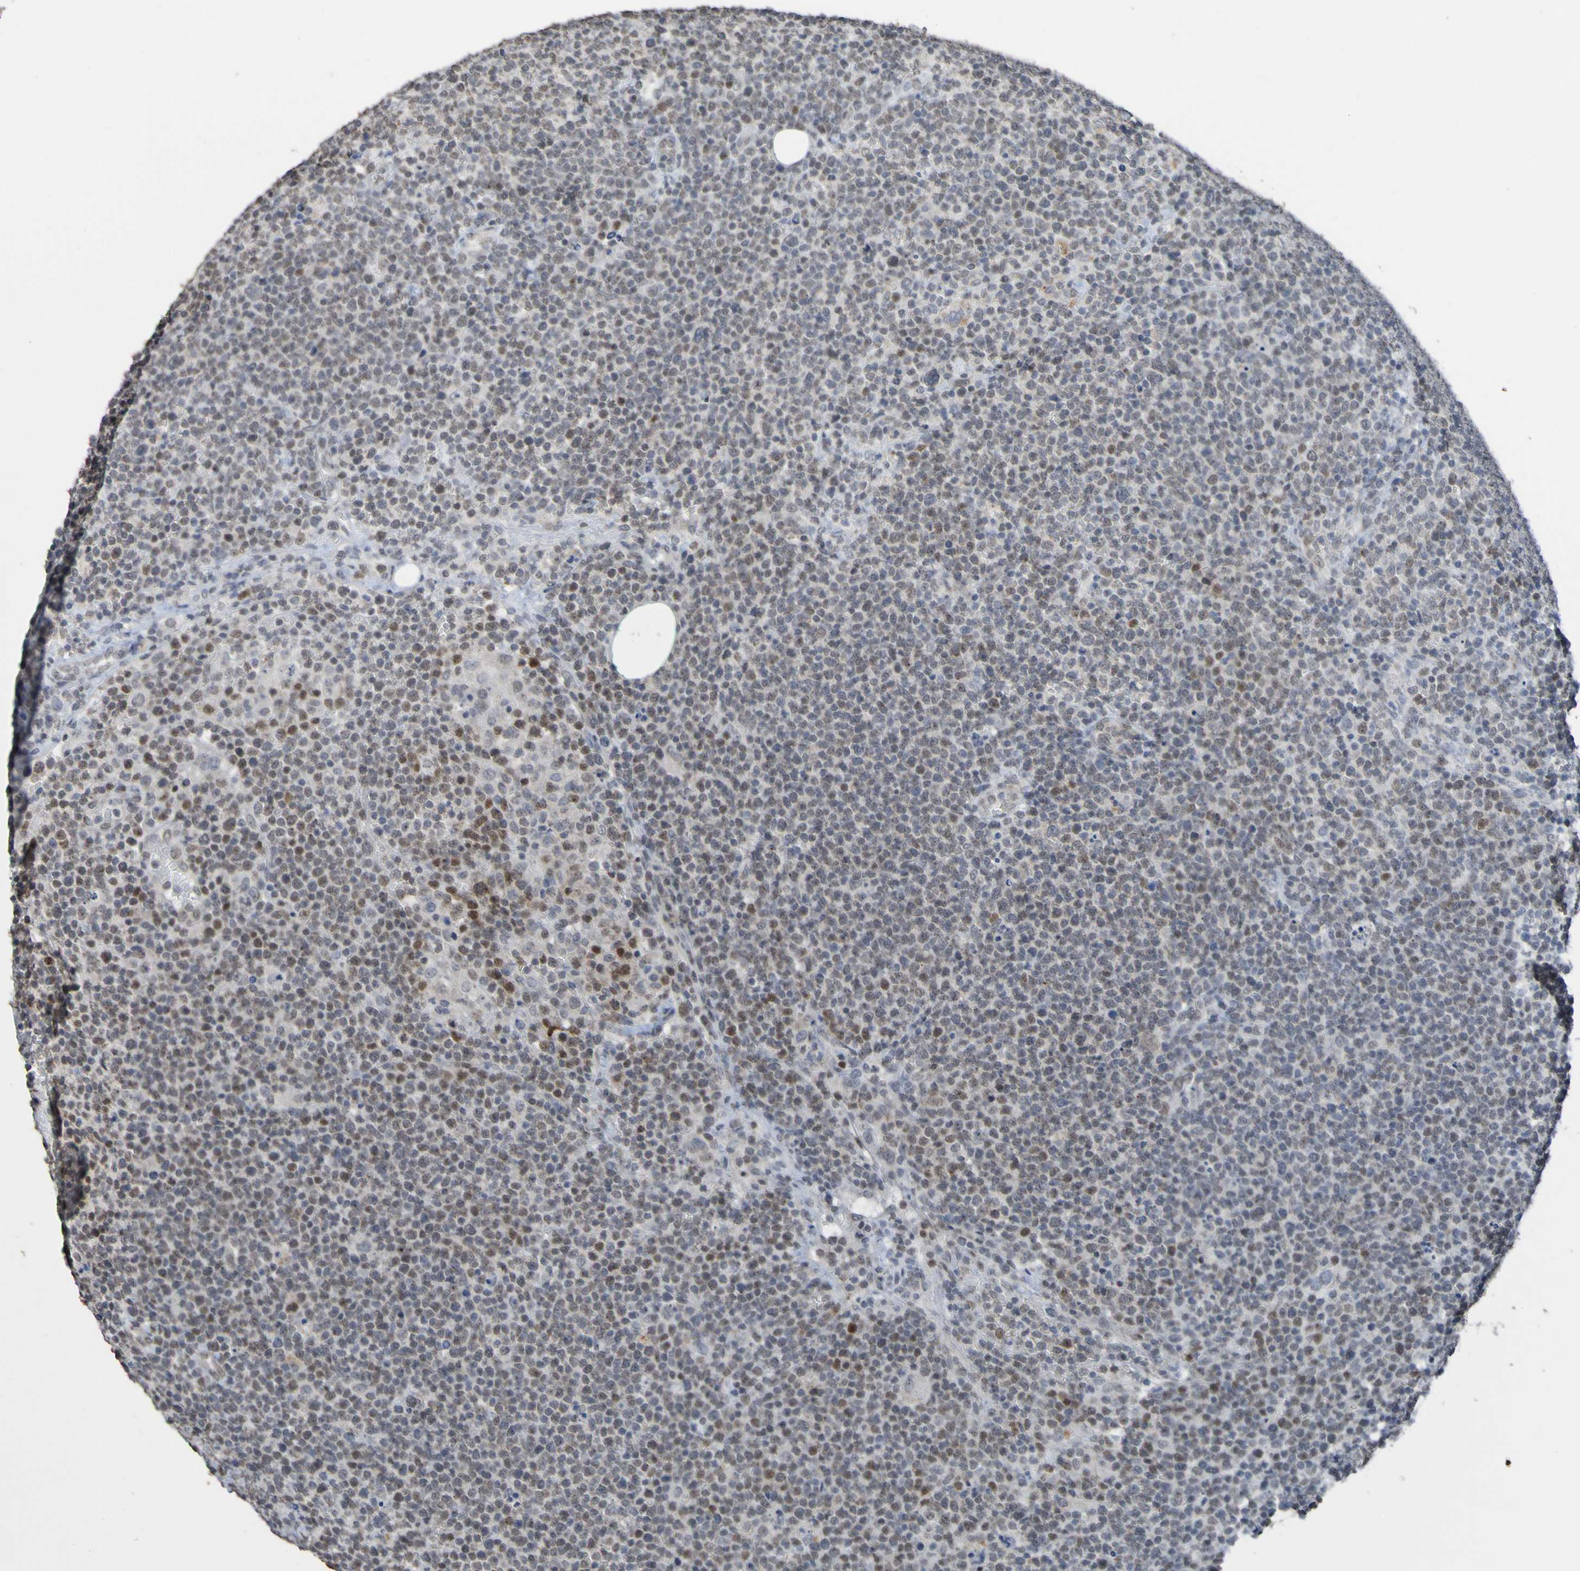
{"staining": {"intensity": "weak", "quantity": ">75%", "location": "nuclear"}, "tissue": "lymphoma", "cell_type": "Tumor cells", "image_type": "cancer", "snomed": [{"axis": "morphology", "description": "Malignant lymphoma, non-Hodgkin's type, High grade"}, {"axis": "topography", "description": "Lymph node"}], "caption": "IHC of human high-grade malignant lymphoma, non-Hodgkin's type reveals low levels of weak nuclear positivity in about >75% of tumor cells. (brown staining indicates protein expression, while blue staining denotes nuclei).", "gene": "ALKBH2", "patient": {"sex": "male", "age": 61}}